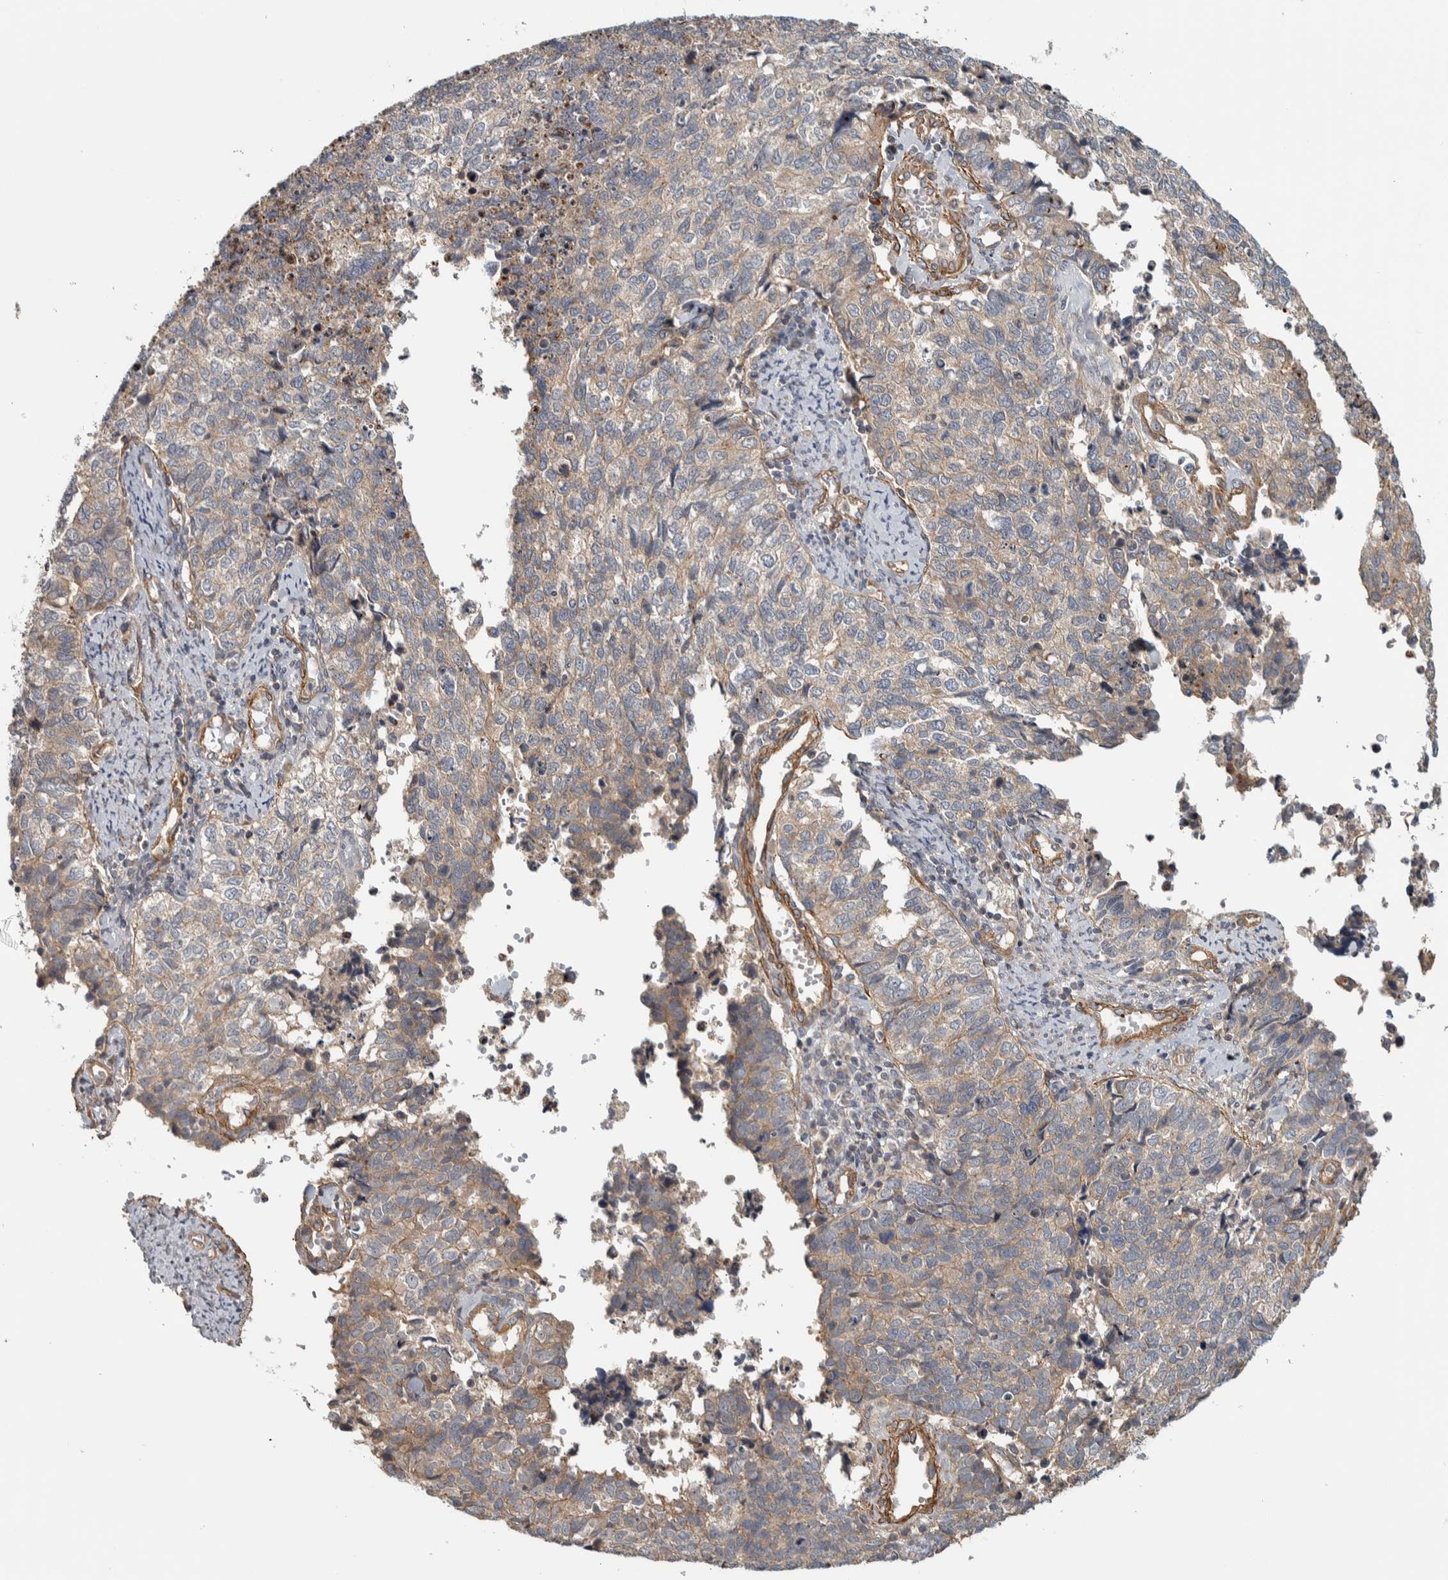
{"staining": {"intensity": "weak", "quantity": "<25%", "location": "cytoplasmic/membranous"}, "tissue": "cervical cancer", "cell_type": "Tumor cells", "image_type": "cancer", "snomed": [{"axis": "morphology", "description": "Squamous cell carcinoma, NOS"}, {"axis": "topography", "description": "Cervix"}], "caption": "The immunohistochemistry micrograph has no significant expression in tumor cells of cervical cancer tissue. (DAB (3,3'-diaminobenzidine) IHC with hematoxylin counter stain).", "gene": "TBC1D31", "patient": {"sex": "female", "age": 63}}